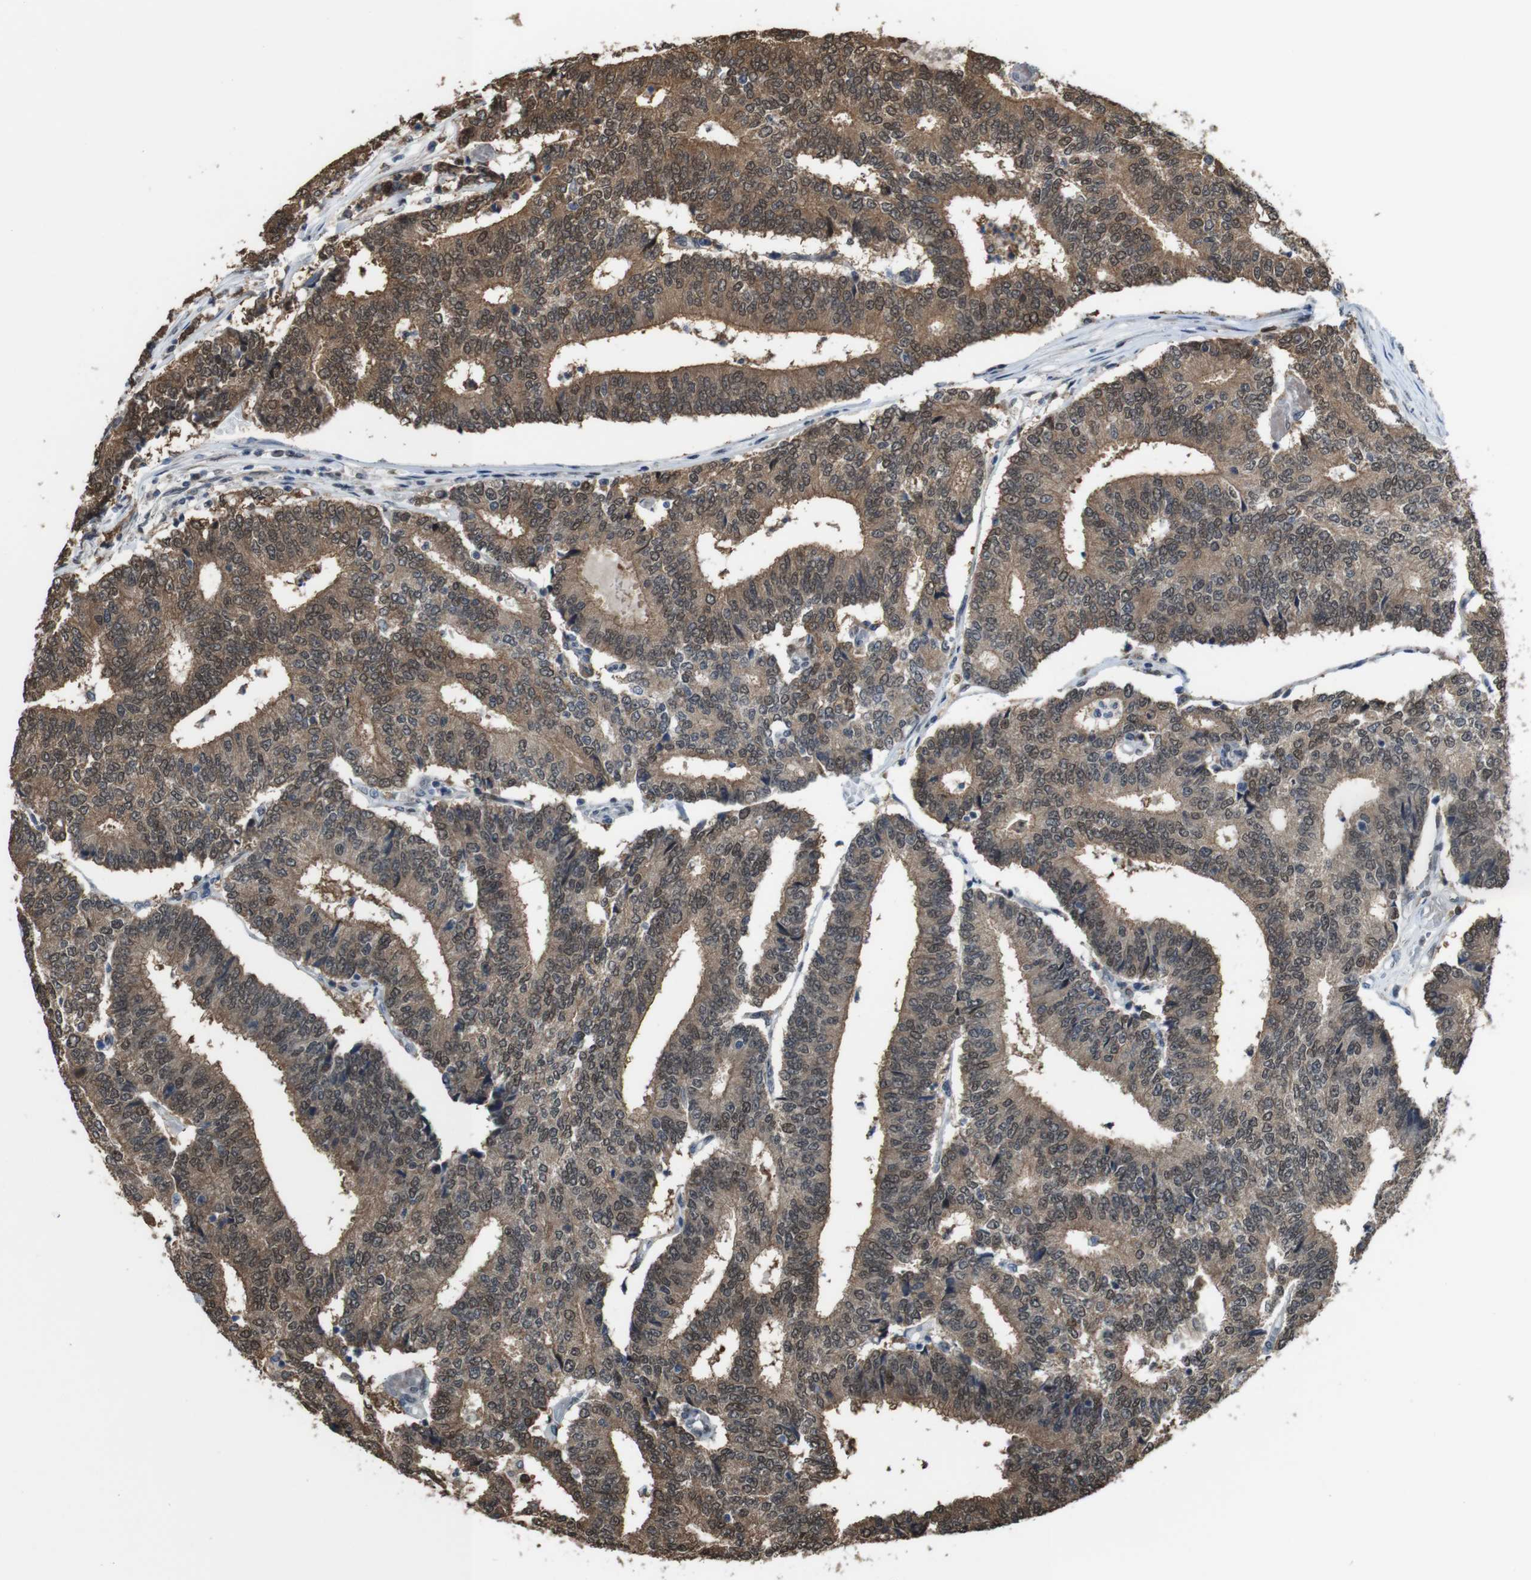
{"staining": {"intensity": "moderate", "quantity": ">75%", "location": "cytoplasmic/membranous,nuclear"}, "tissue": "prostate cancer", "cell_type": "Tumor cells", "image_type": "cancer", "snomed": [{"axis": "morphology", "description": "Normal tissue, NOS"}, {"axis": "morphology", "description": "Adenocarcinoma, High grade"}, {"axis": "topography", "description": "Prostate"}, {"axis": "topography", "description": "Seminal veicle"}], "caption": "Immunohistochemical staining of prostate cancer shows medium levels of moderate cytoplasmic/membranous and nuclear protein expression in about >75% of tumor cells.", "gene": "PNMA8A", "patient": {"sex": "male", "age": 55}}